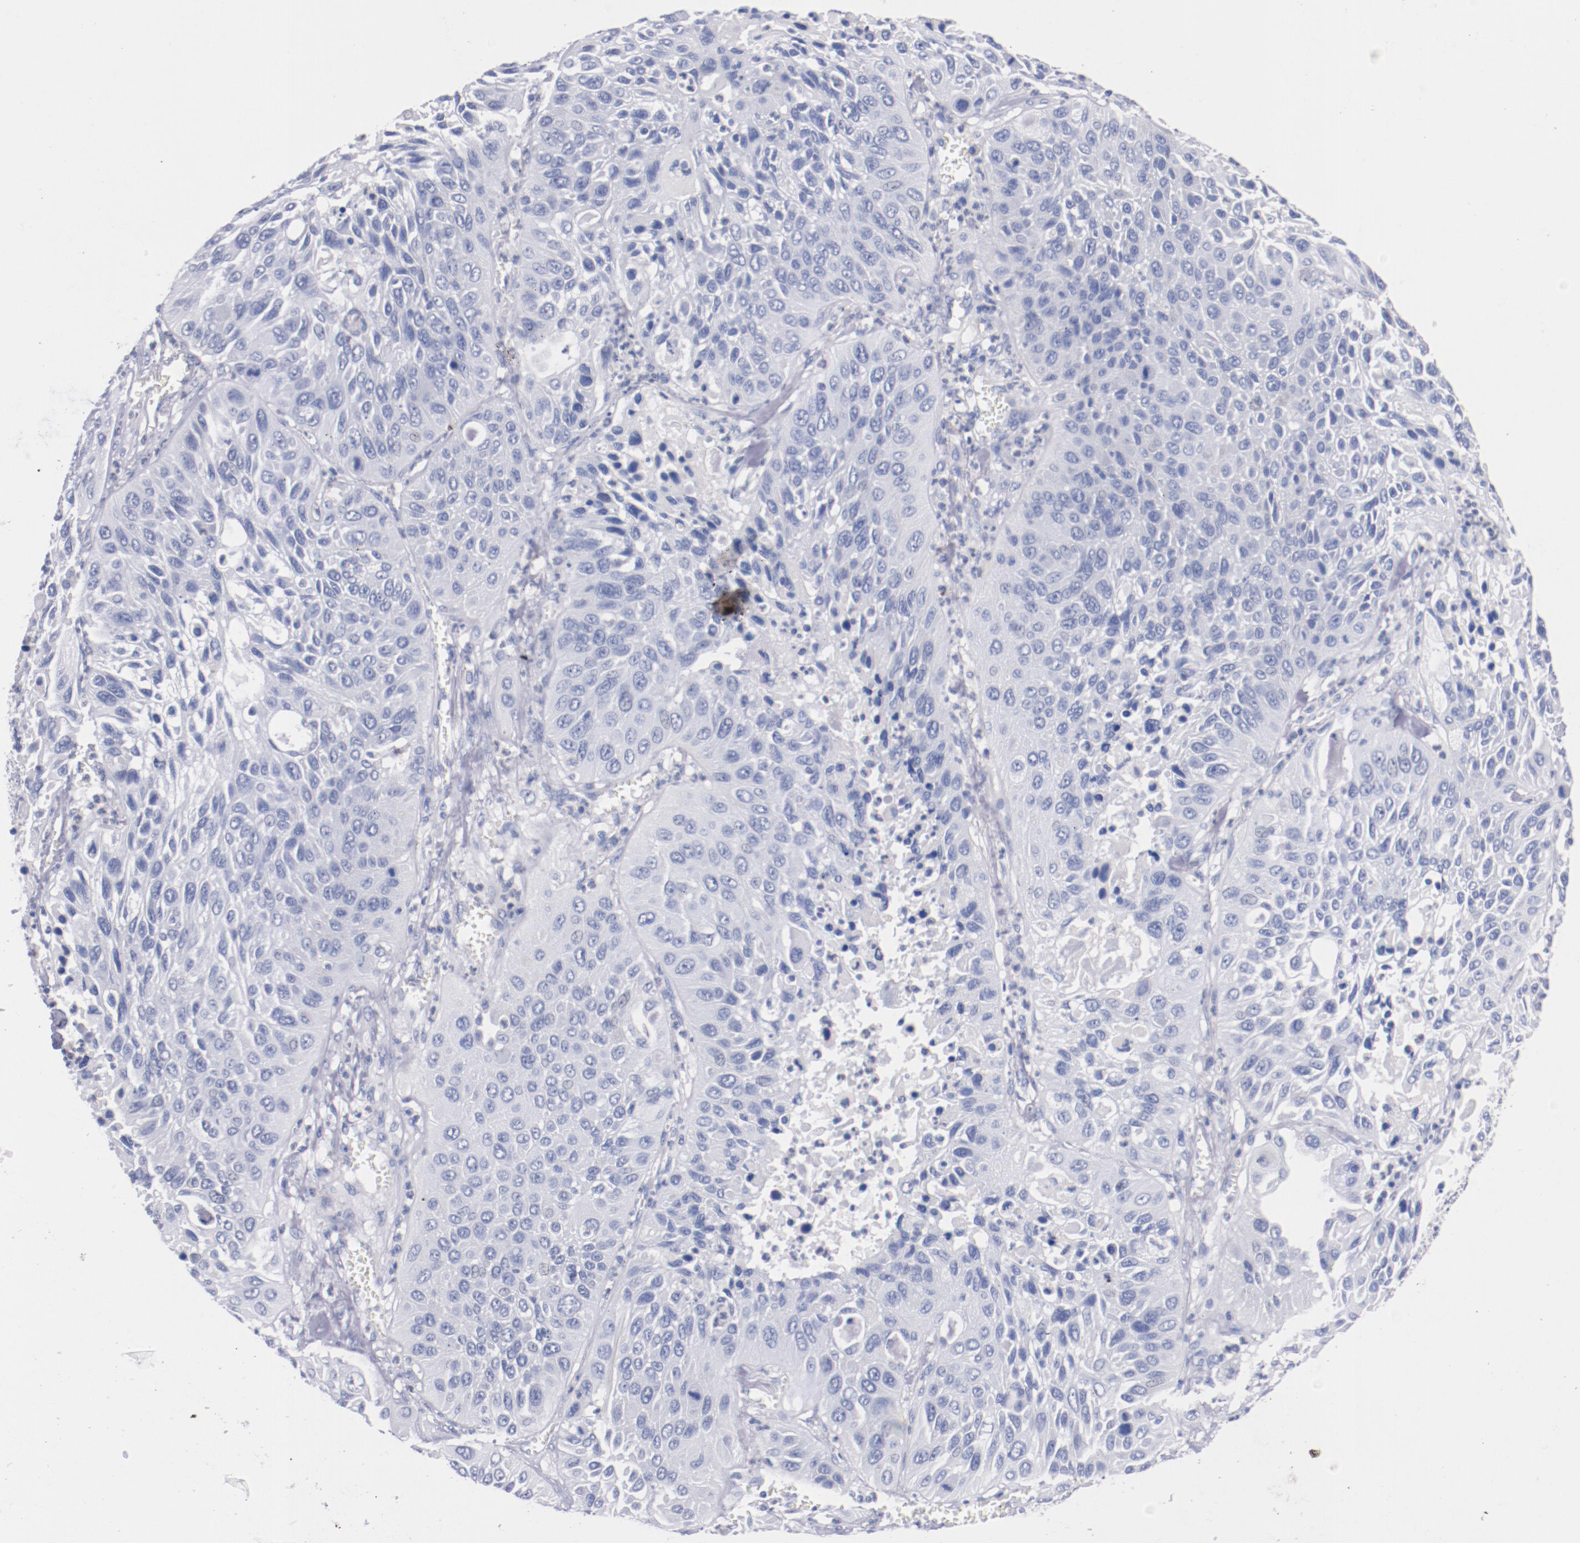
{"staining": {"intensity": "negative", "quantity": "none", "location": "none"}, "tissue": "lung cancer", "cell_type": "Tumor cells", "image_type": "cancer", "snomed": [{"axis": "morphology", "description": "Squamous cell carcinoma, NOS"}, {"axis": "topography", "description": "Lung"}], "caption": "Squamous cell carcinoma (lung) was stained to show a protein in brown. There is no significant expression in tumor cells.", "gene": "CNTNAP2", "patient": {"sex": "female", "age": 76}}